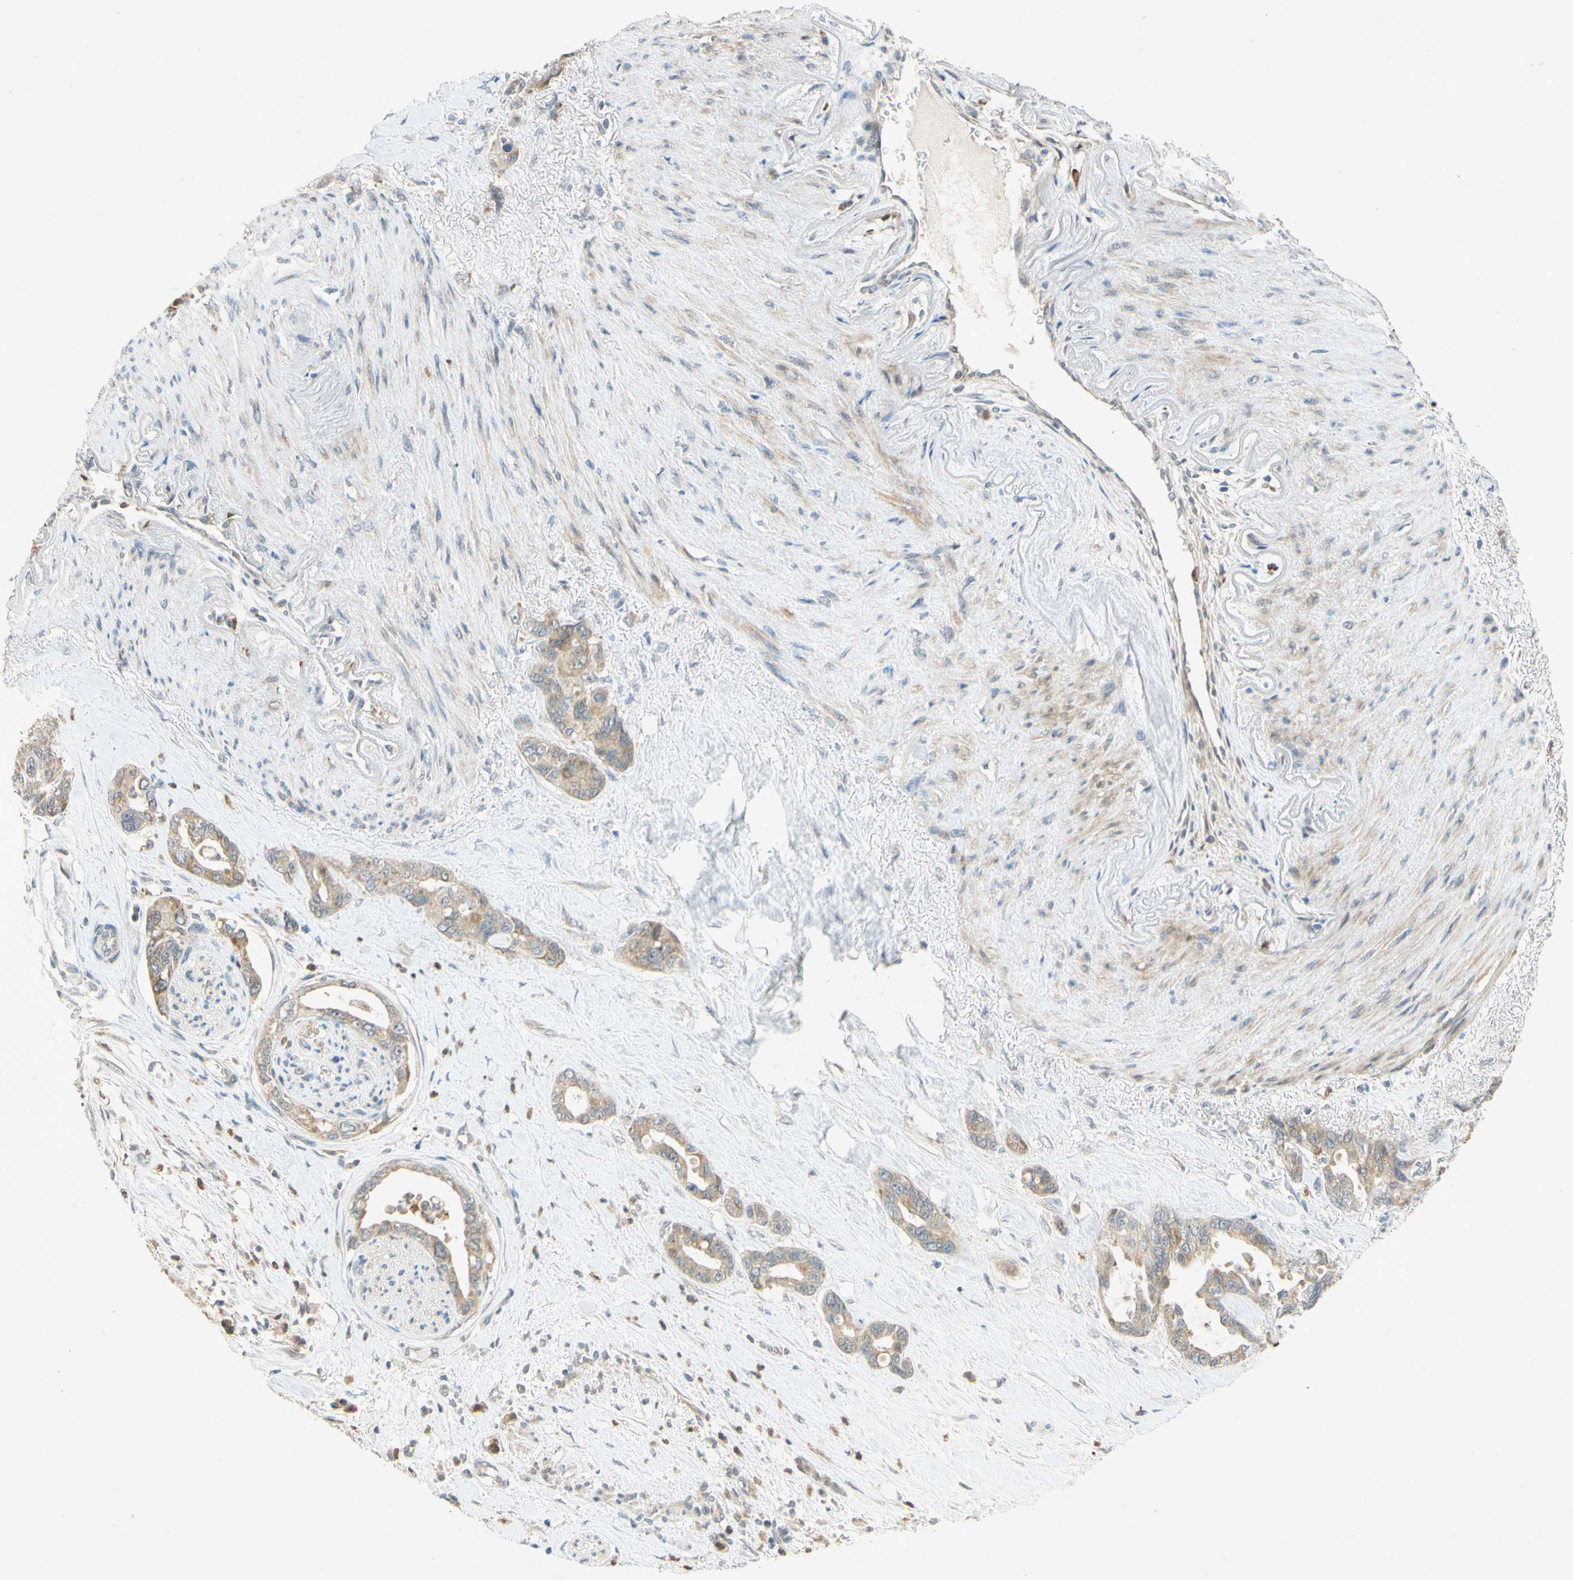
{"staining": {"intensity": "moderate", "quantity": ">75%", "location": "cytoplasmic/membranous"}, "tissue": "pancreatic cancer", "cell_type": "Tumor cells", "image_type": "cancer", "snomed": [{"axis": "morphology", "description": "Adenocarcinoma, NOS"}, {"axis": "topography", "description": "Pancreas"}], "caption": "The histopathology image displays a brown stain indicating the presence of a protein in the cytoplasmic/membranous of tumor cells in pancreatic cancer. (brown staining indicates protein expression, while blue staining denotes nuclei).", "gene": "GATA1", "patient": {"sex": "male", "age": 70}}